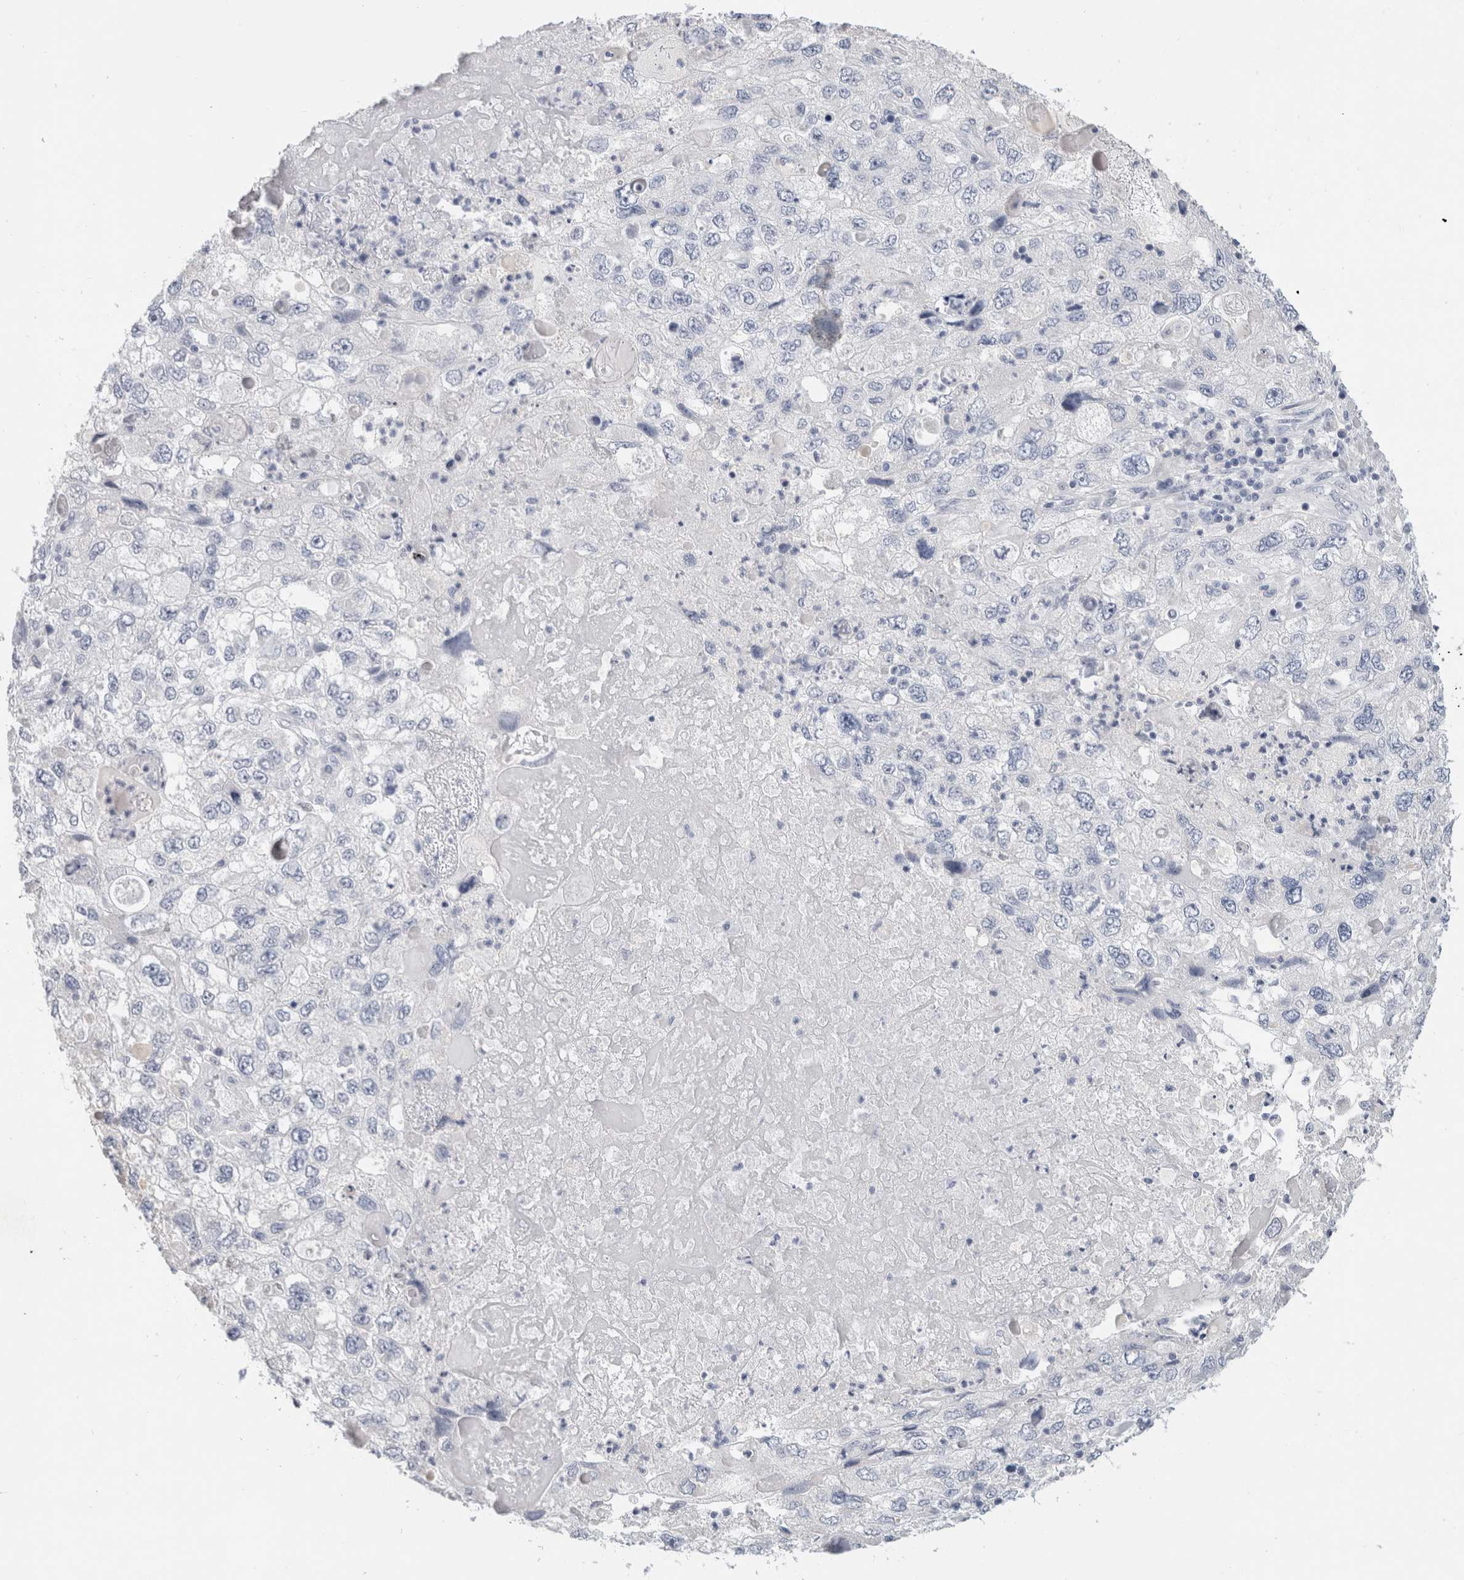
{"staining": {"intensity": "negative", "quantity": "none", "location": "none"}, "tissue": "endometrial cancer", "cell_type": "Tumor cells", "image_type": "cancer", "snomed": [{"axis": "morphology", "description": "Adenocarcinoma, NOS"}, {"axis": "topography", "description": "Endometrium"}], "caption": "Human endometrial cancer (adenocarcinoma) stained for a protein using IHC shows no positivity in tumor cells.", "gene": "BCAN", "patient": {"sex": "female", "age": 49}}